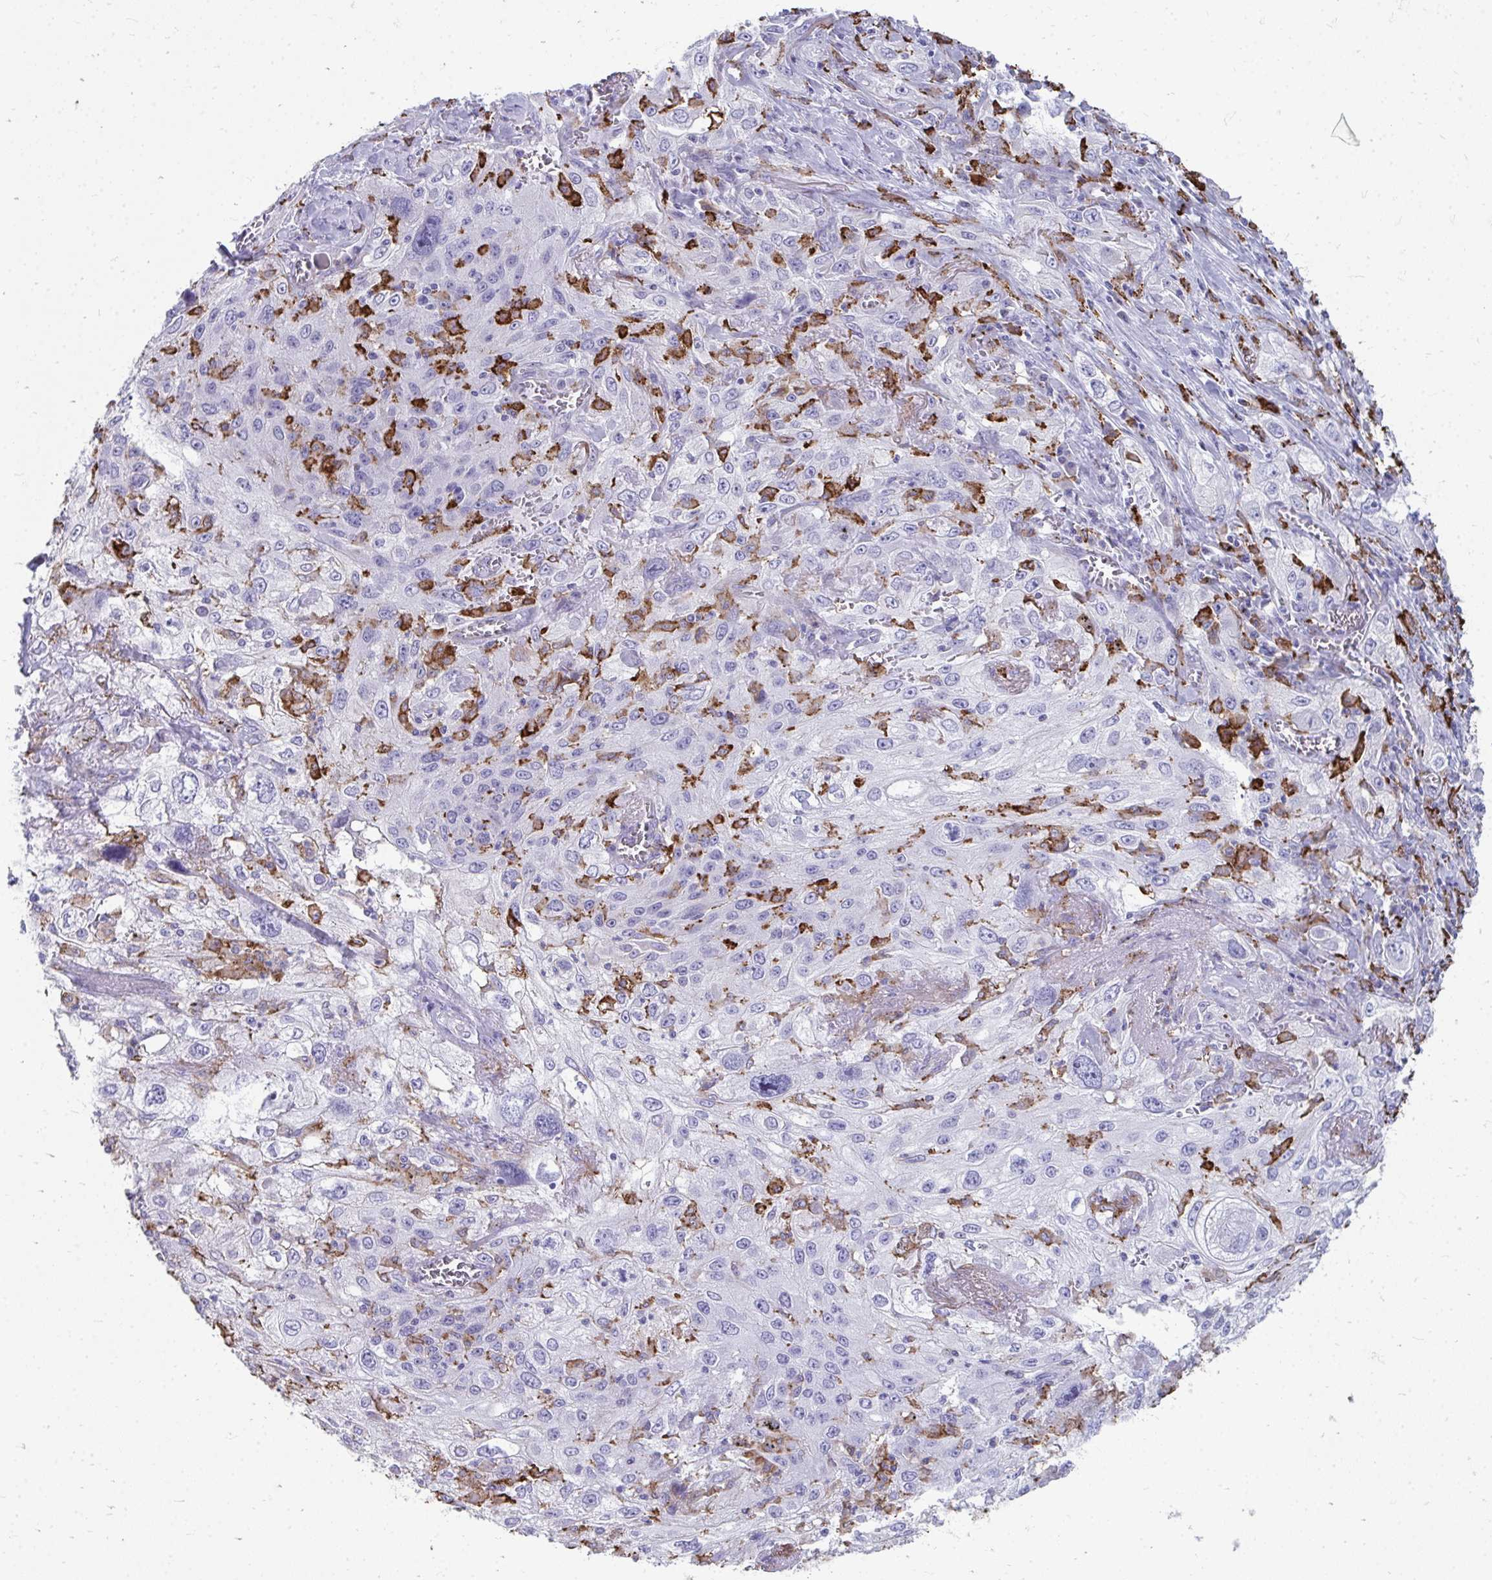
{"staining": {"intensity": "negative", "quantity": "none", "location": "none"}, "tissue": "lung cancer", "cell_type": "Tumor cells", "image_type": "cancer", "snomed": [{"axis": "morphology", "description": "Squamous cell carcinoma, NOS"}, {"axis": "topography", "description": "Lung"}], "caption": "A micrograph of human lung cancer is negative for staining in tumor cells.", "gene": "CD163", "patient": {"sex": "female", "age": 69}}